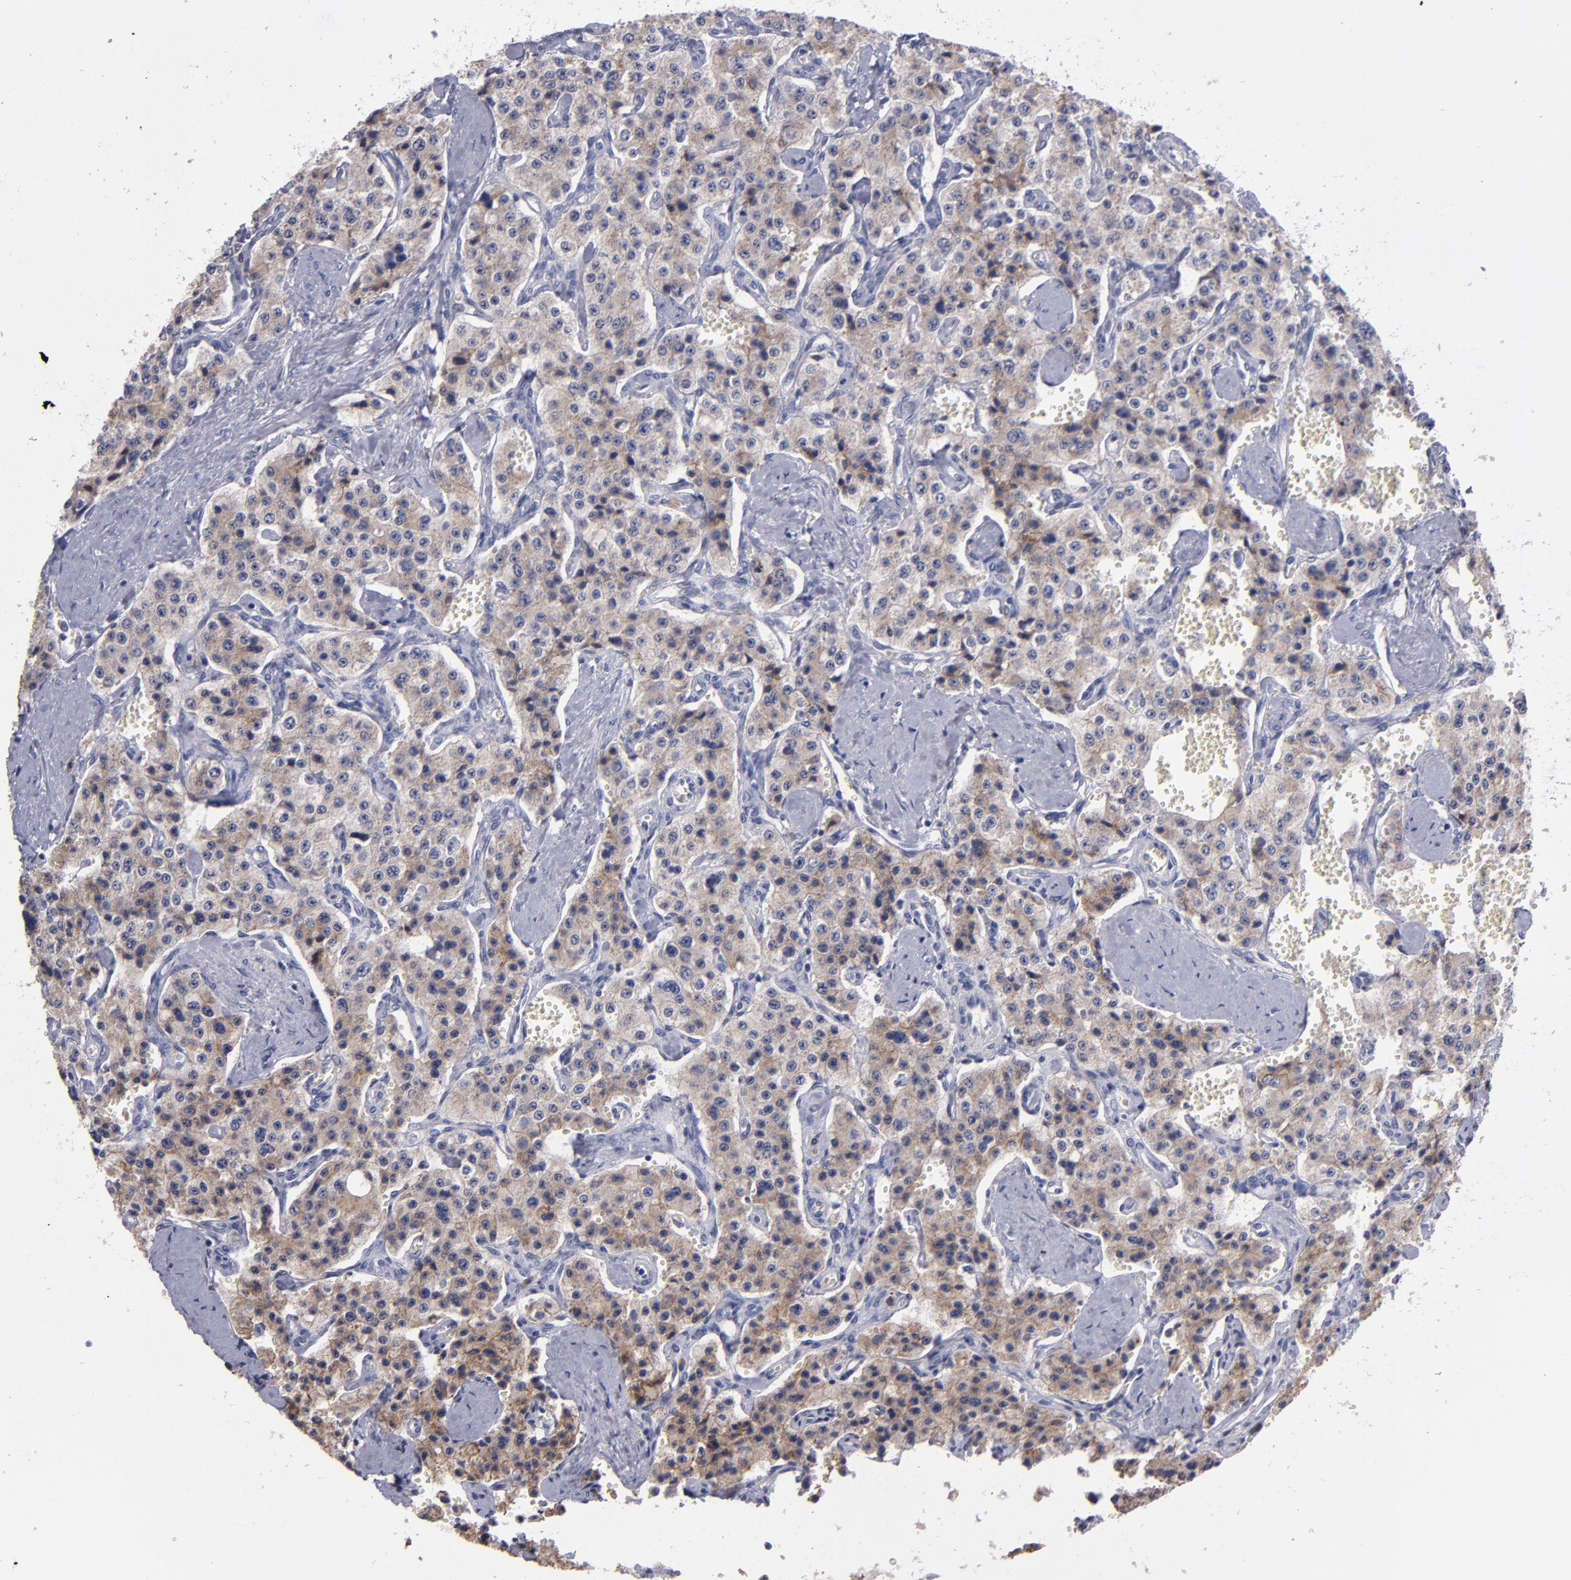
{"staining": {"intensity": "moderate", "quantity": ">75%", "location": "cytoplasmic/membranous"}, "tissue": "carcinoid", "cell_type": "Tumor cells", "image_type": "cancer", "snomed": [{"axis": "morphology", "description": "Carcinoid, malignant, NOS"}, {"axis": "topography", "description": "Small intestine"}], "caption": "A micrograph of carcinoid stained for a protein demonstrates moderate cytoplasmic/membranous brown staining in tumor cells.", "gene": "CDH3", "patient": {"sex": "male", "age": 52}}